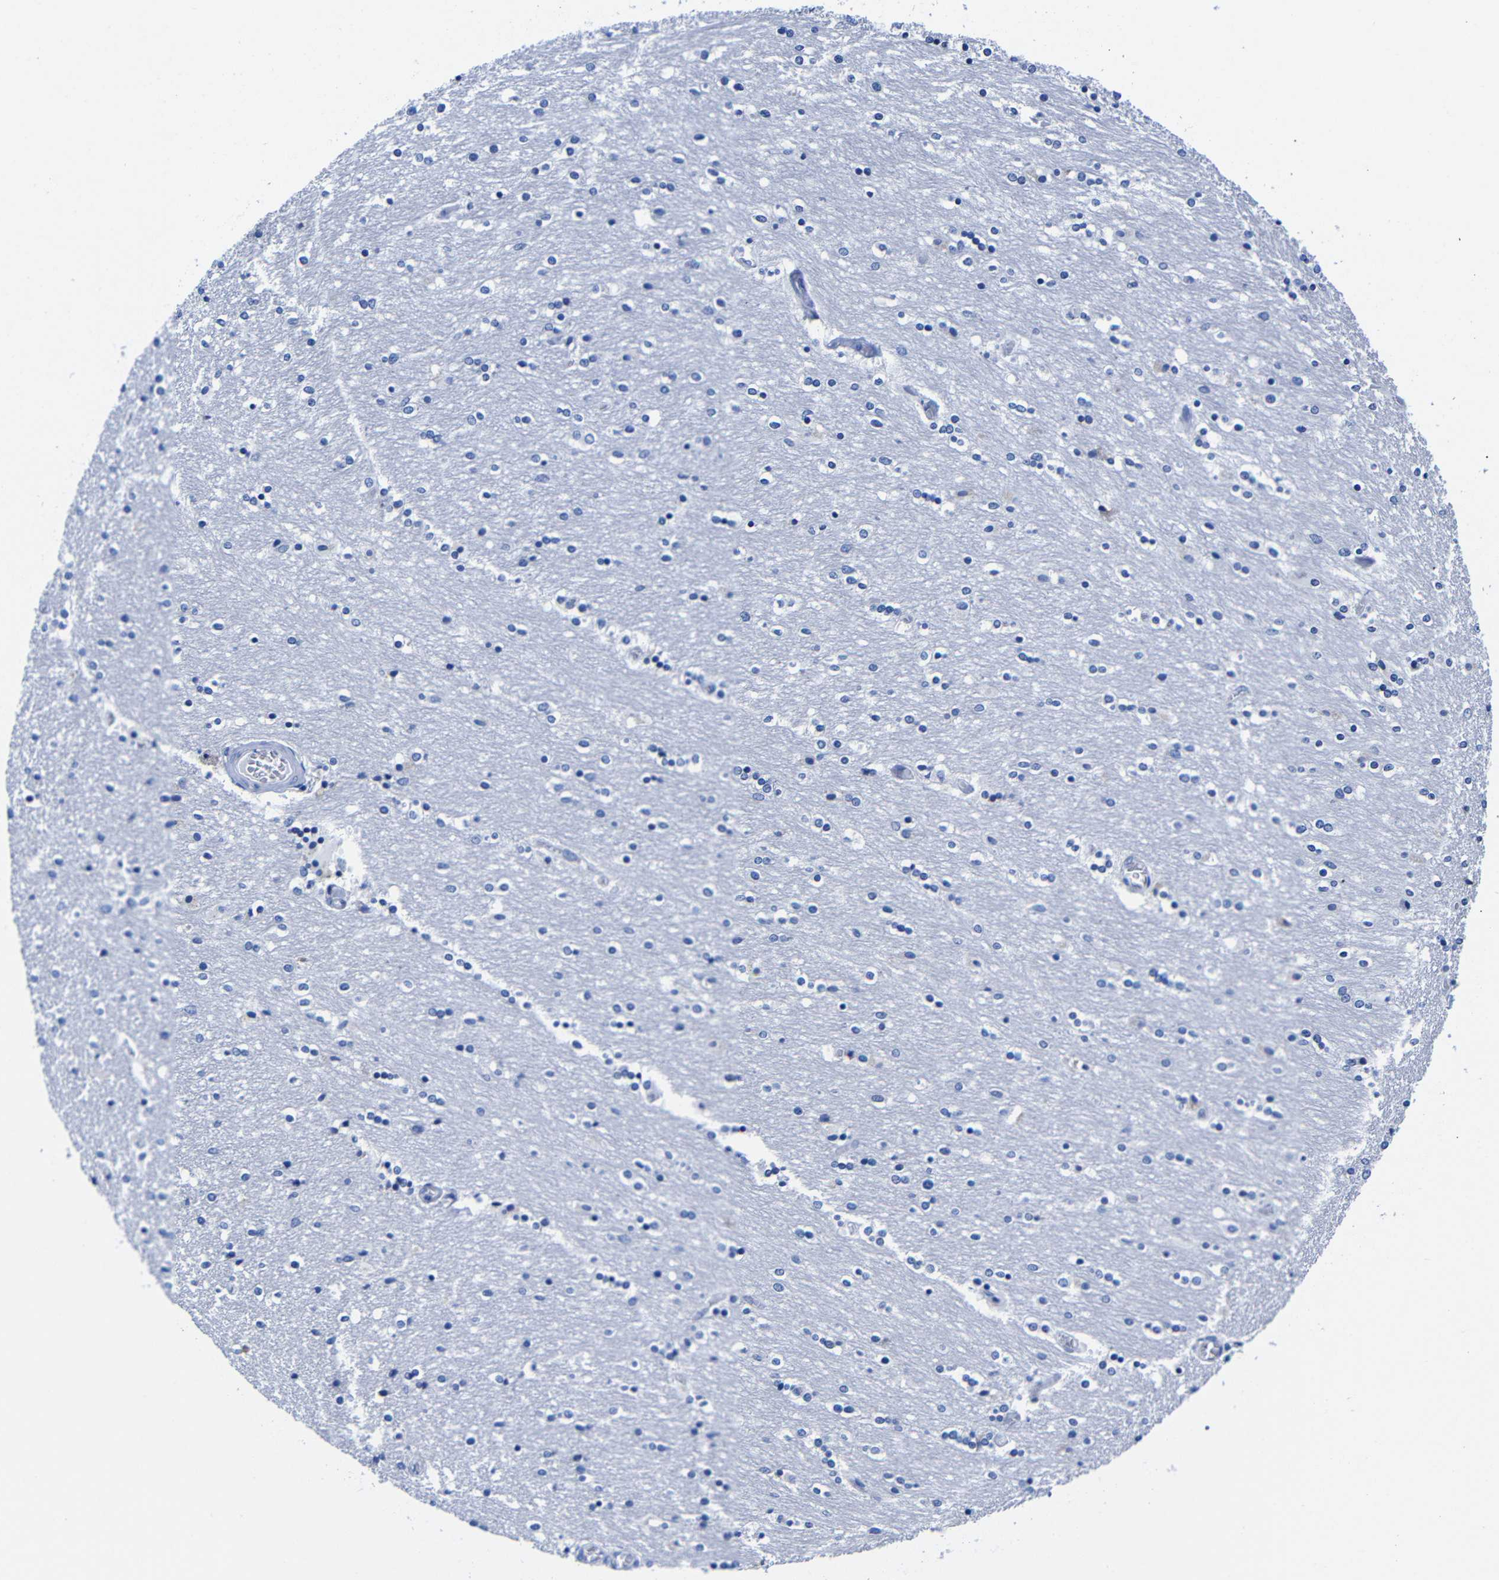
{"staining": {"intensity": "negative", "quantity": "none", "location": "none"}, "tissue": "caudate", "cell_type": "Glial cells", "image_type": "normal", "snomed": [{"axis": "morphology", "description": "Normal tissue, NOS"}, {"axis": "topography", "description": "Lateral ventricle wall"}], "caption": "DAB (3,3'-diaminobenzidine) immunohistochemical staining of normal caudate exhibits no significant expression in glial cells.", "gene": "CLEC4G", "patient": {"sex": "female", "age": 54}}